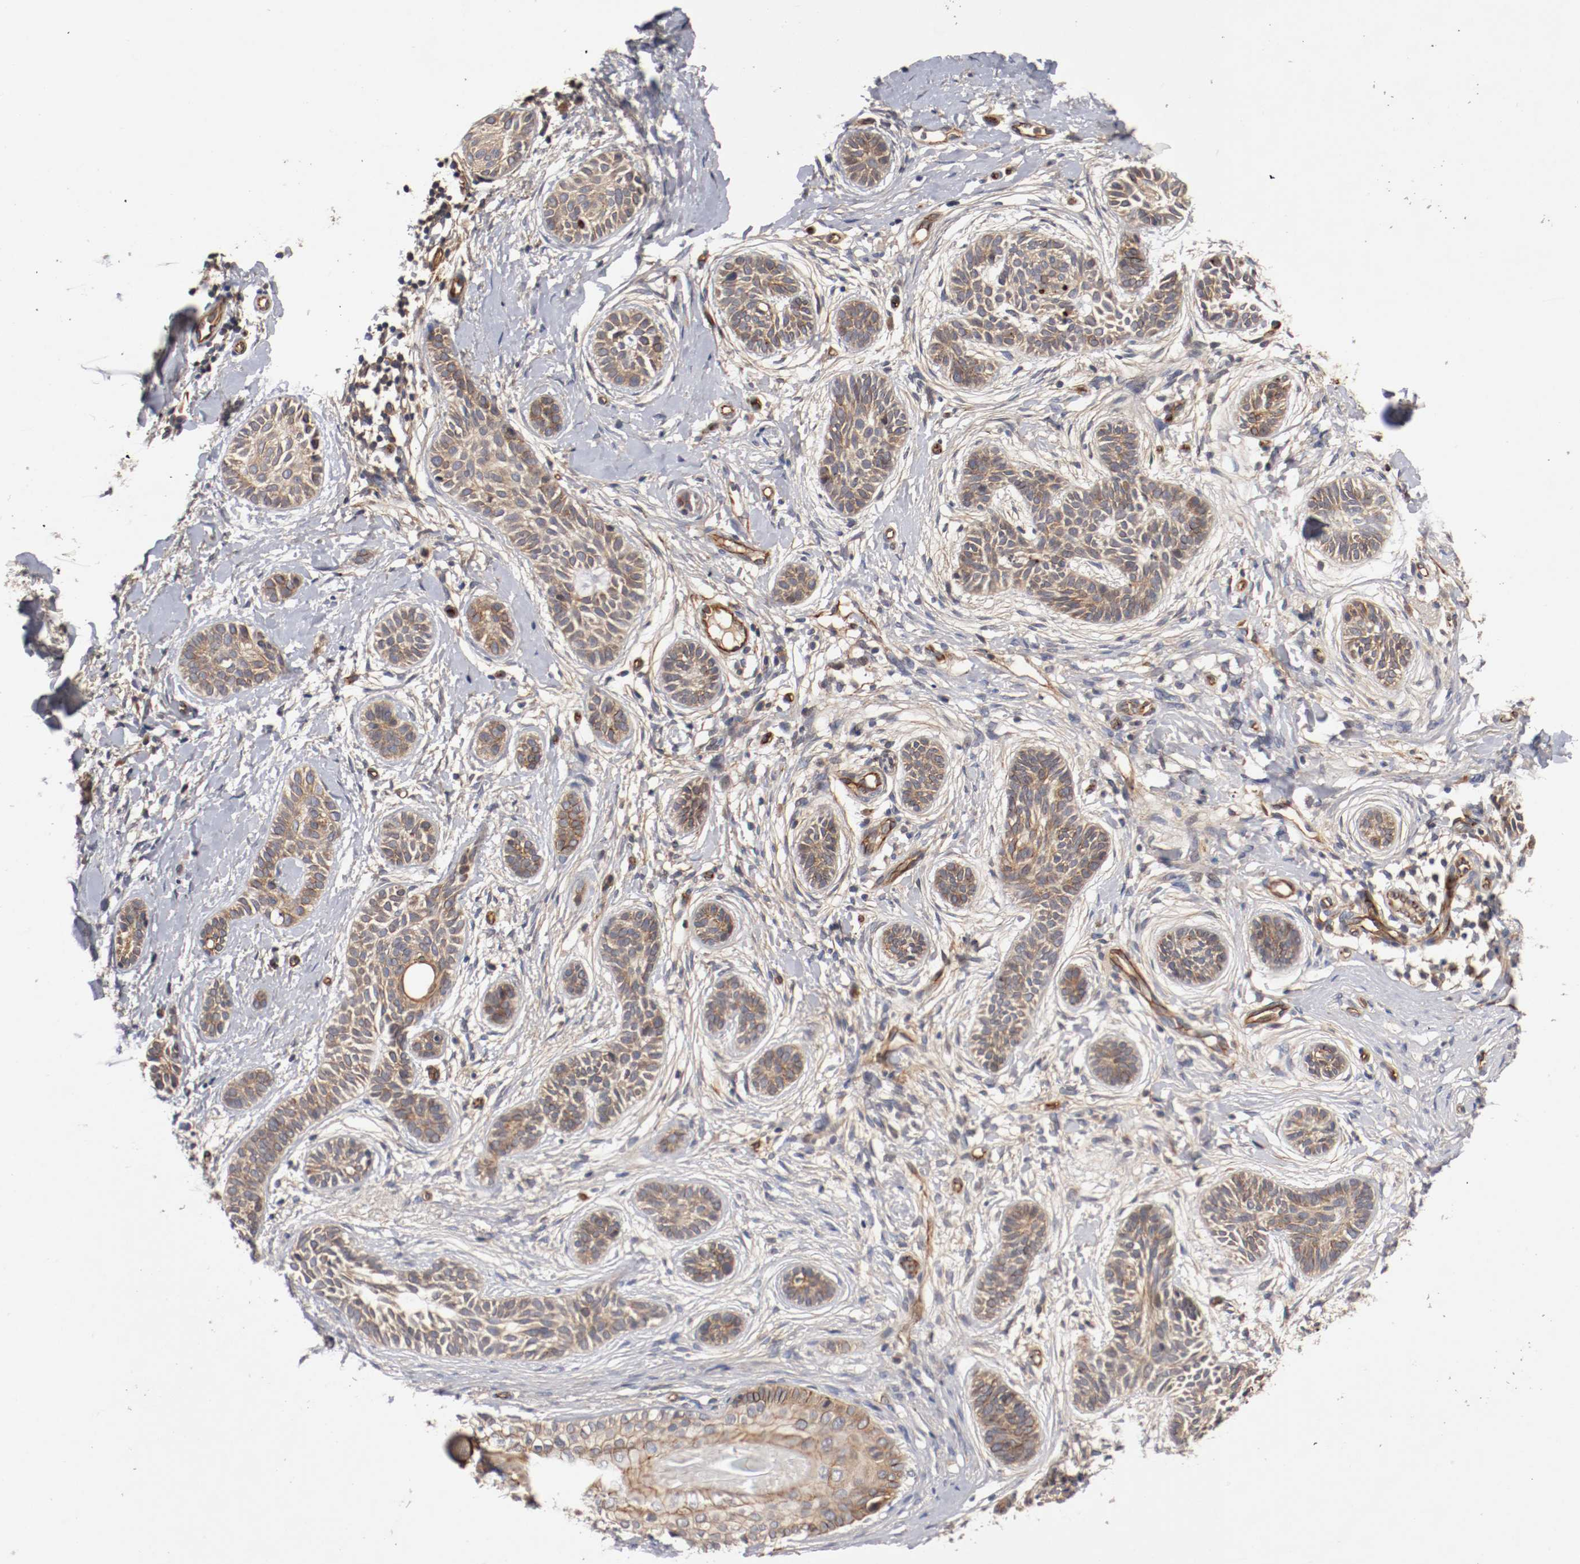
{"staining": {"intensity": "weak", "quantity": ">75%", "location": "cytoplasmic/membranous"}, "tissue": "skin cancer", "cell_type": "Tumor cells", "image_type": "cancer", "snomed": [{"axis": "morphology", "description": "Normal tissue, NOS"}, {"axis": "morphology", "description": "Basal cell carcinoma"}, {"axis": "topography", "description": "Skin"}], "caption": "This photomicrograph reveals basal cell carcinoma (skin) stained with IHC to label a protein in brown. The cytoplasmic/membranous of tumor cells show weak positivity for the protein. Nuclei are counter-stained blue.", "gene": "TYK2", "patient": {"sex": "male", "age": 63}}